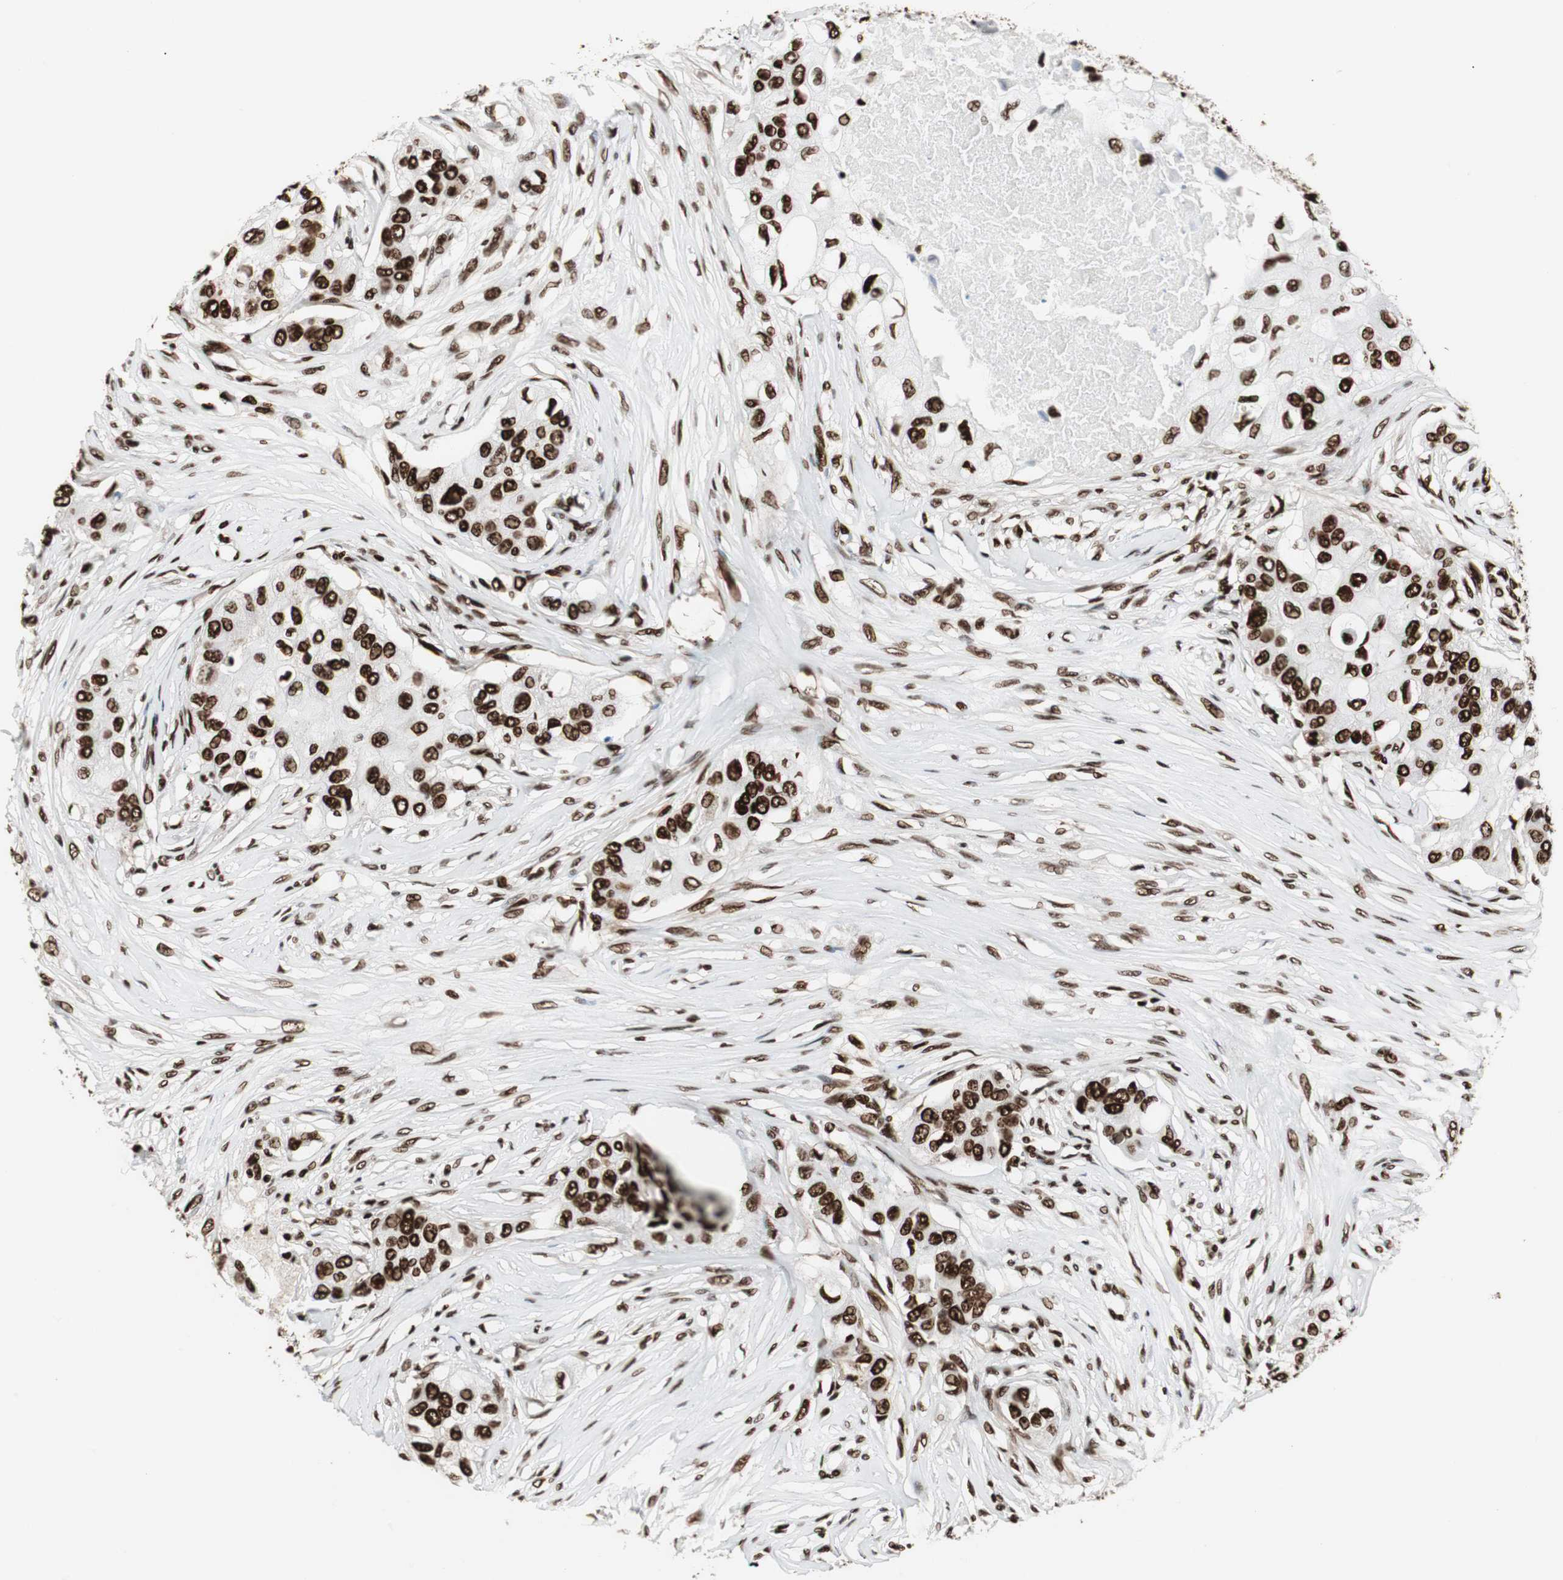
{"staining": {"intensity": "strong", "quantity": ">75%", "location": "nuclear"}, "tissue": "breast cancer", "cell_type": "Tumor cells", "image_type": "cancer", "snomed": [{"axis": "morphology", "description": "Normal tissue, NOS"}, {"axis": "morphology", "description": "Duct carcinoma"}, {"axis": "topography", "description": "Breast"}], "caption": "IHC staining of breast intraductal carcinoma, which exhibits high levels of strong nuclear positivity in about >75% of tumor cells indicating strong nuclear protein staining. The staining was performed using DAB (brown) for protein detection and nuclei were counterstained in hematoxylin (blue).", "gene": "MTA2", "patient": {"sex": "female", "age": 49}}